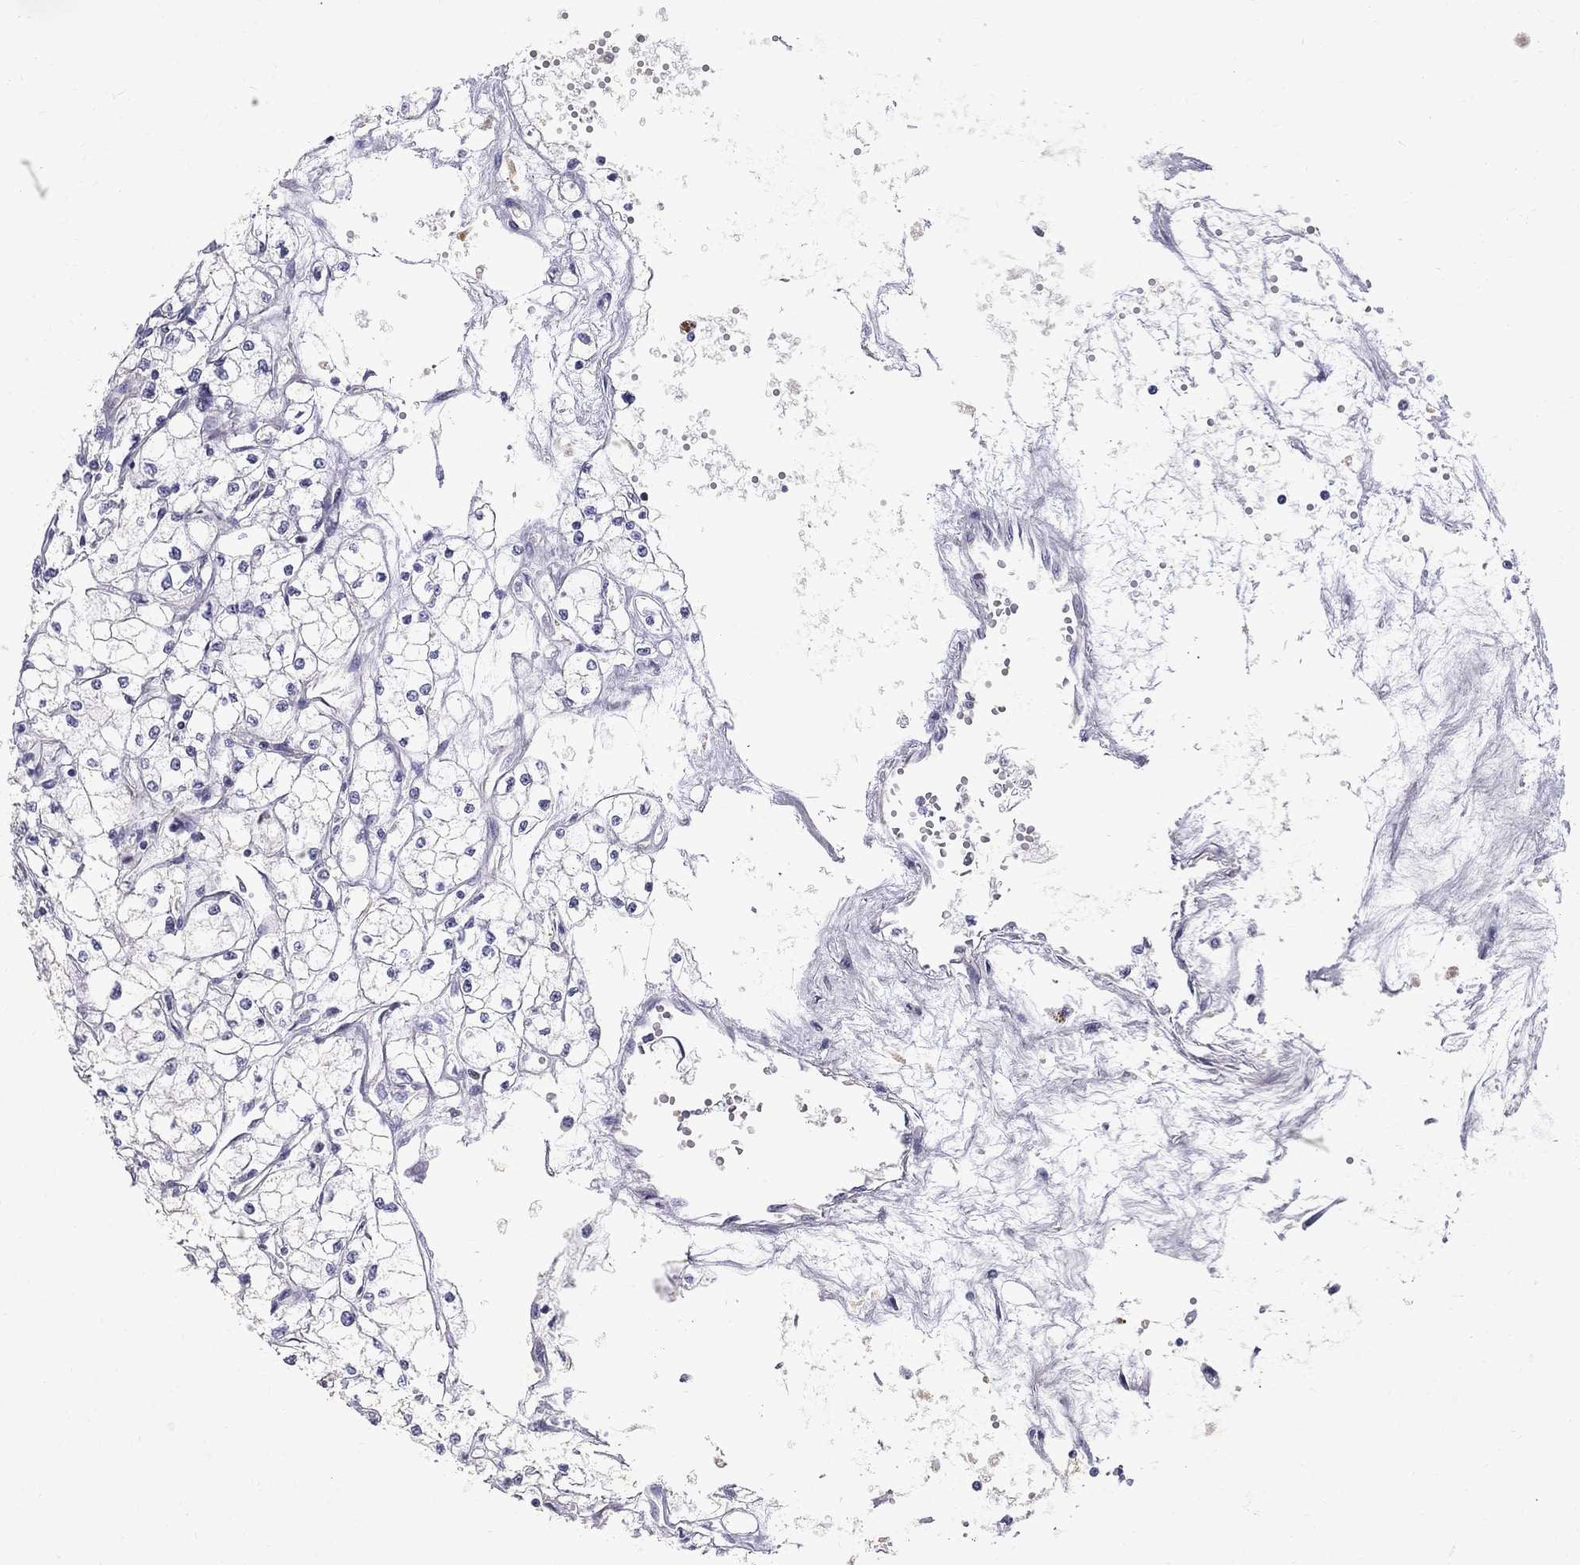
{"staining": {"intensity": "negative", "quantity": "none", "location": "none"}, "tissue": "renal cancer", "cell_type": "Tumor cells", "image_type": "cancer", "snomed": [{"axis": "morphology", "description": "Adenocarcinoma, NOS"}, {"axis": "topography", "description": "Kidney"}], "caption": "The immunohistochemistry histopathology image has no significant staining in tumor cells of adenocarcinoma (renal) tissue.", "gene": "CLIC6", "patient": {"sex": "male", "age": 67}}